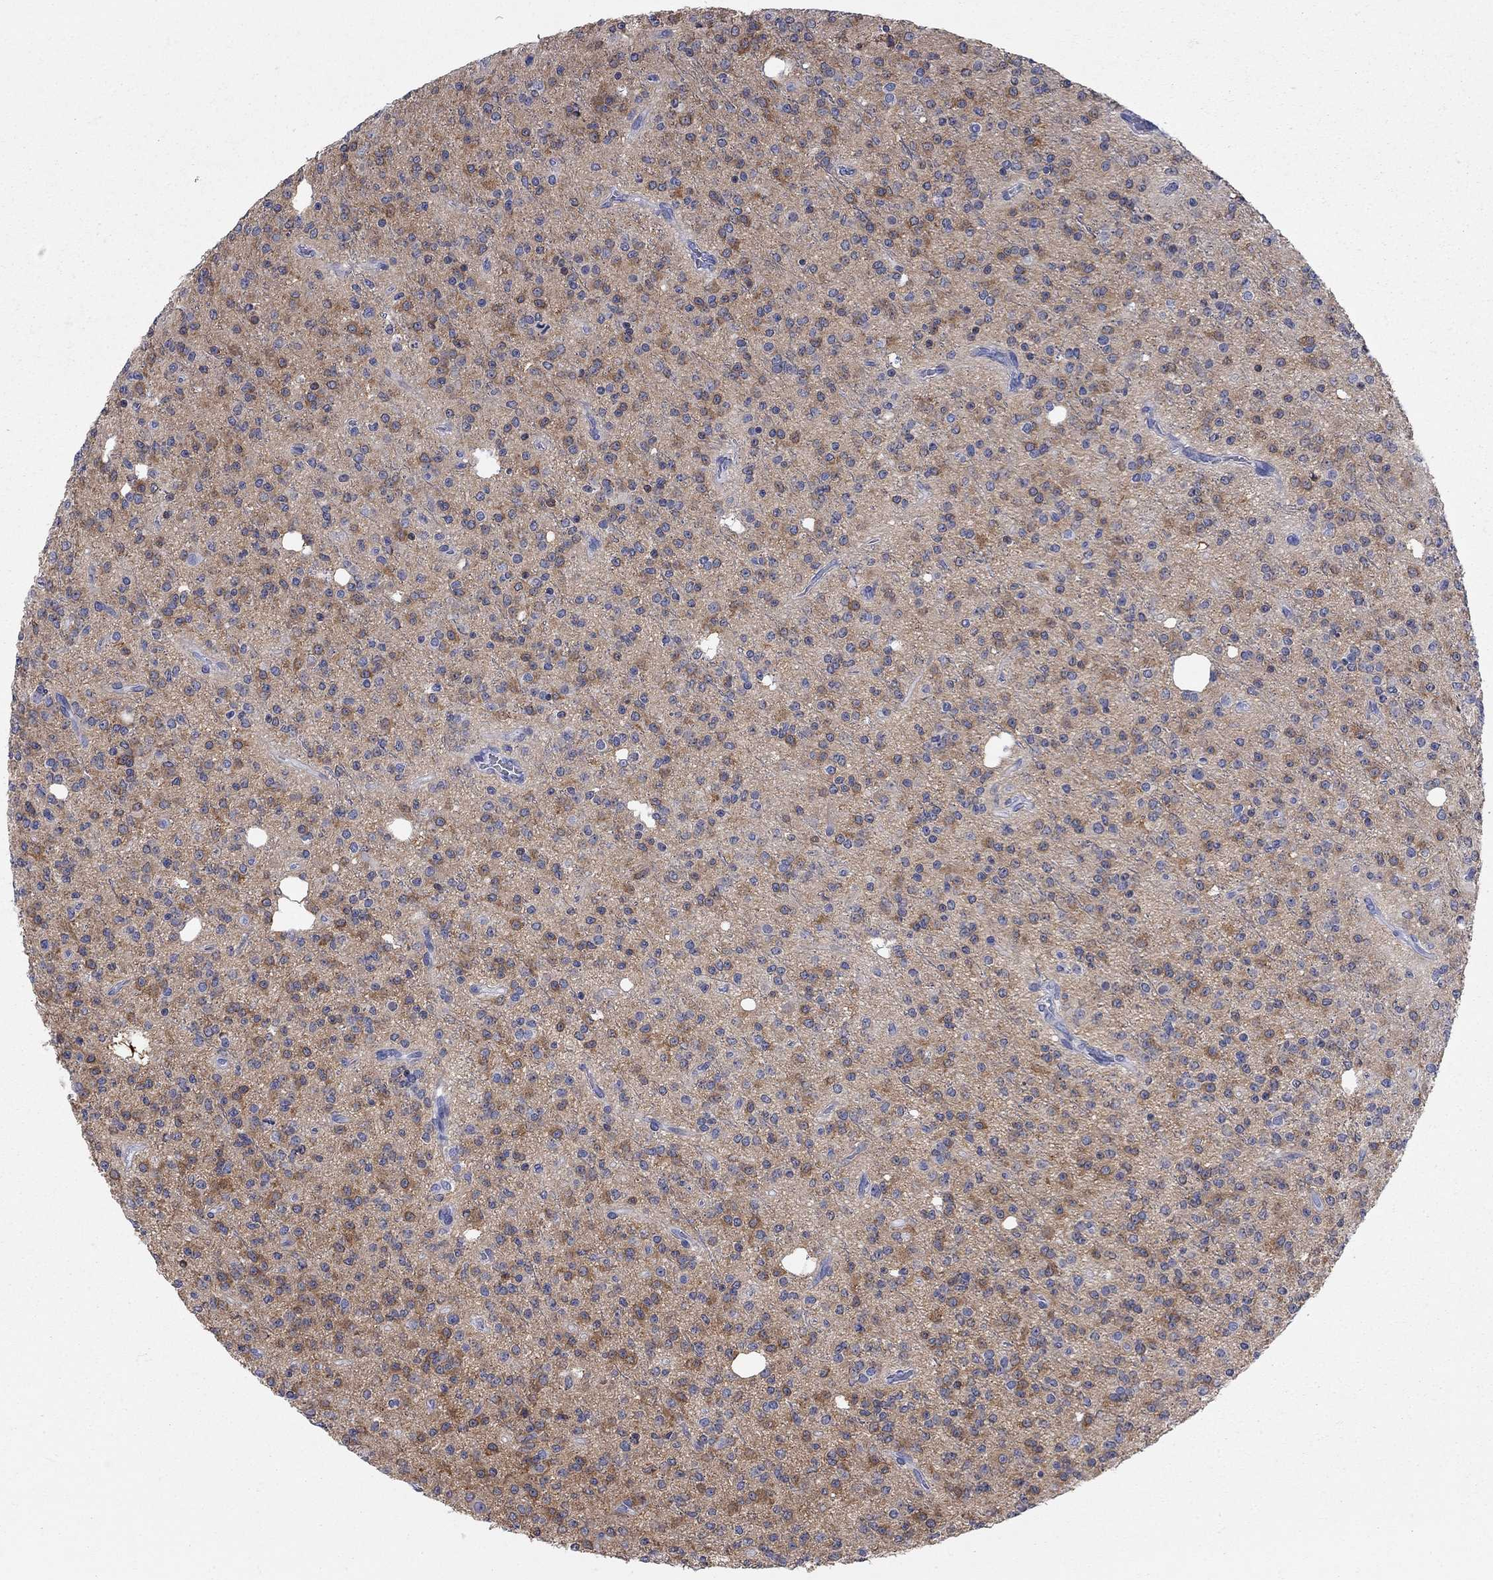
{"staining": {"intensity": "strong", "quantity": "<25%", "location": "cytoplasmic/membranous"}, "tissue": "glioma", "cell_type": "Tumor cells", "image_type": "cancer", "snomed": [{"axis": "morphology", "description": "Glioma, malignant, Low grade"}, {"axis": "topography", "description": "Brain"}], "caption": "Malignant glioma (low-grade) stained for a protein shows strong cytoplasmic/membranous positivity in tumor cells.", "gene": "WASF3", "patient": {"sex": "male", "age": 27}}